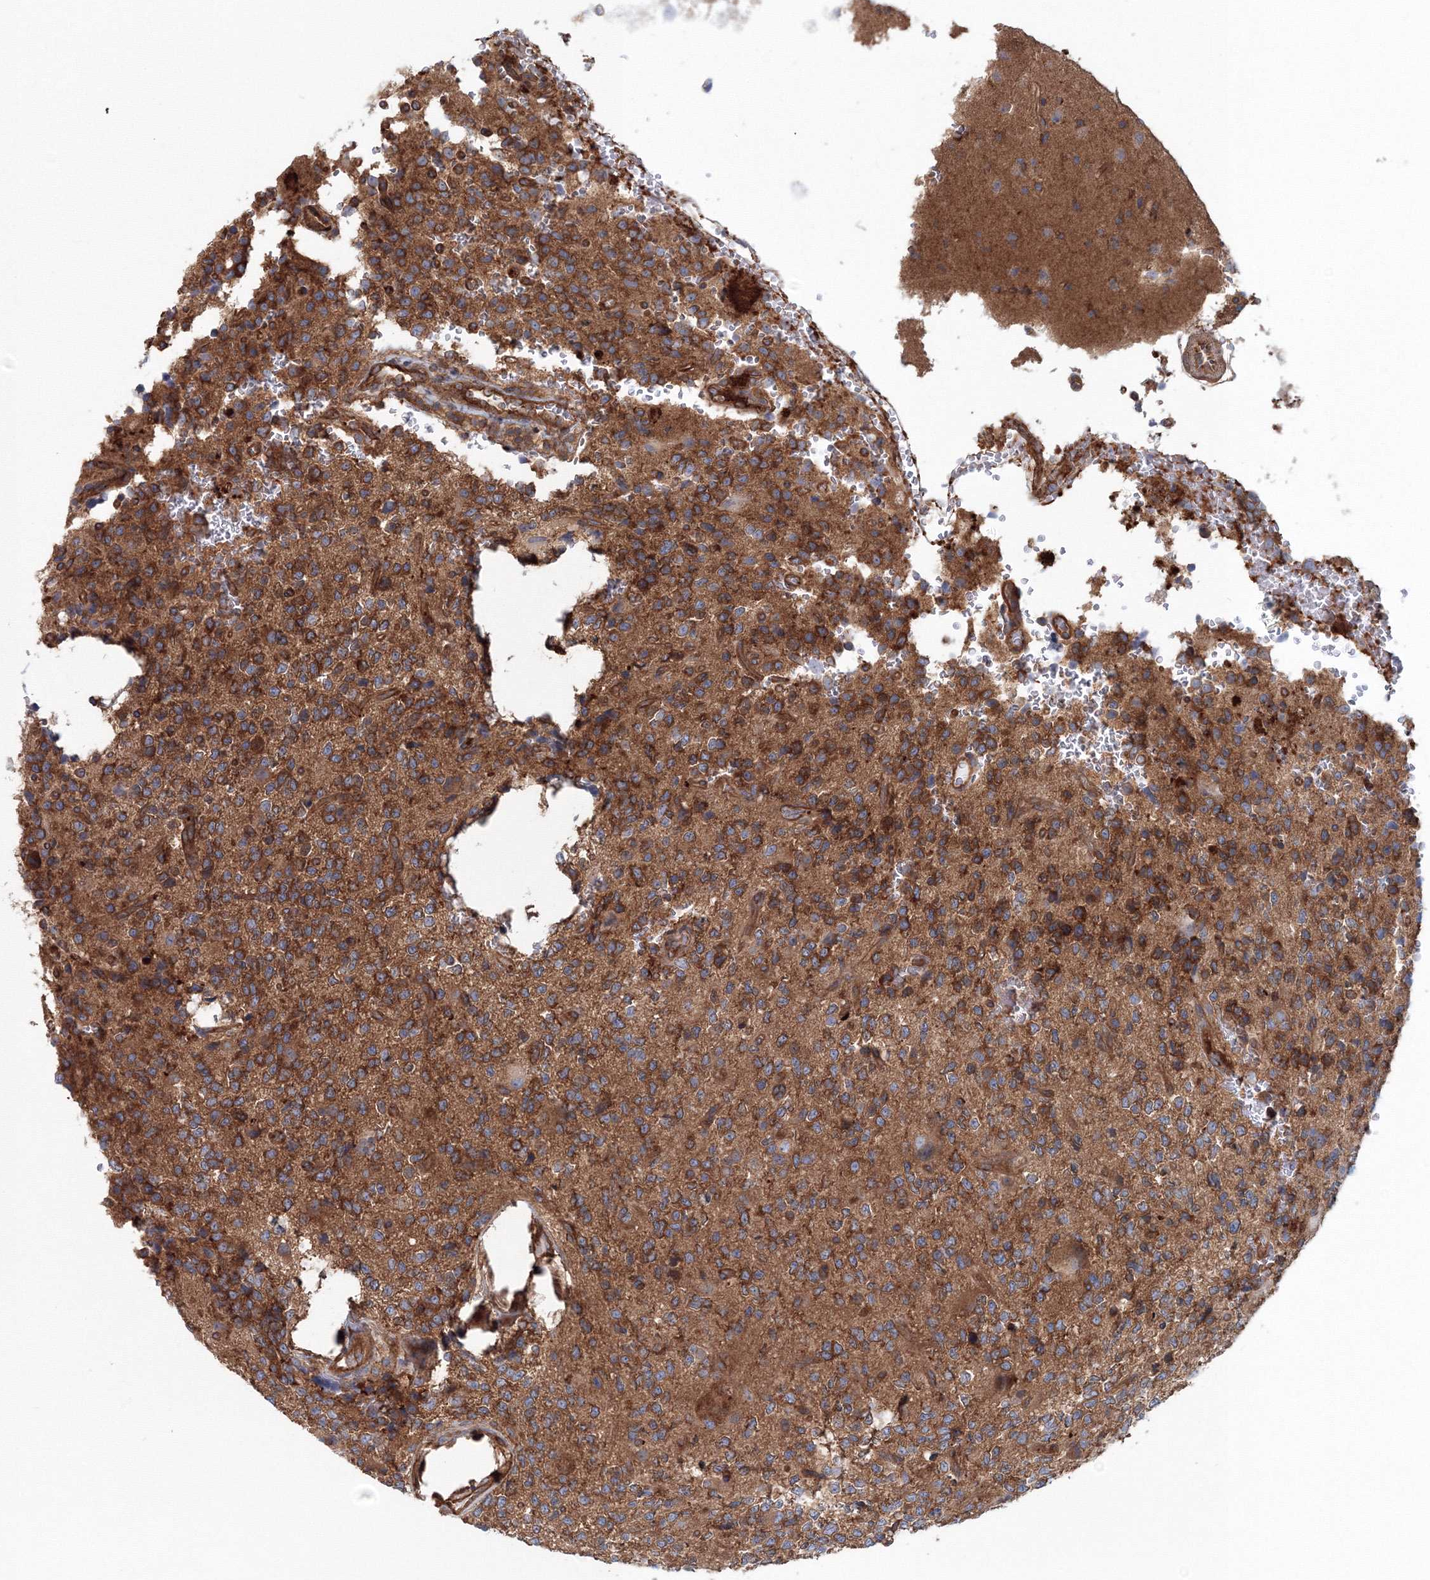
{"staining": {"intensity": "moderate", "quantity": ">75%", "location": "cytoplasmic/membranous"}, "tissue": "glioma", "cell_type": "Tumor cells", "image_type": "cancer", "snomed": [{"axis": "morphology", "description": "Glioma, malignant, High grade"}, {"axis": "topography", "description": "Brain"}], "caption": "Immunohistochemical staining of human glioma demonstrates medium levels of moderate cytoplasmic/membranous staining in about >75% of tumor cells.", "gene": "EXOC1", "patient": {"sex": "female", "age": 62}}